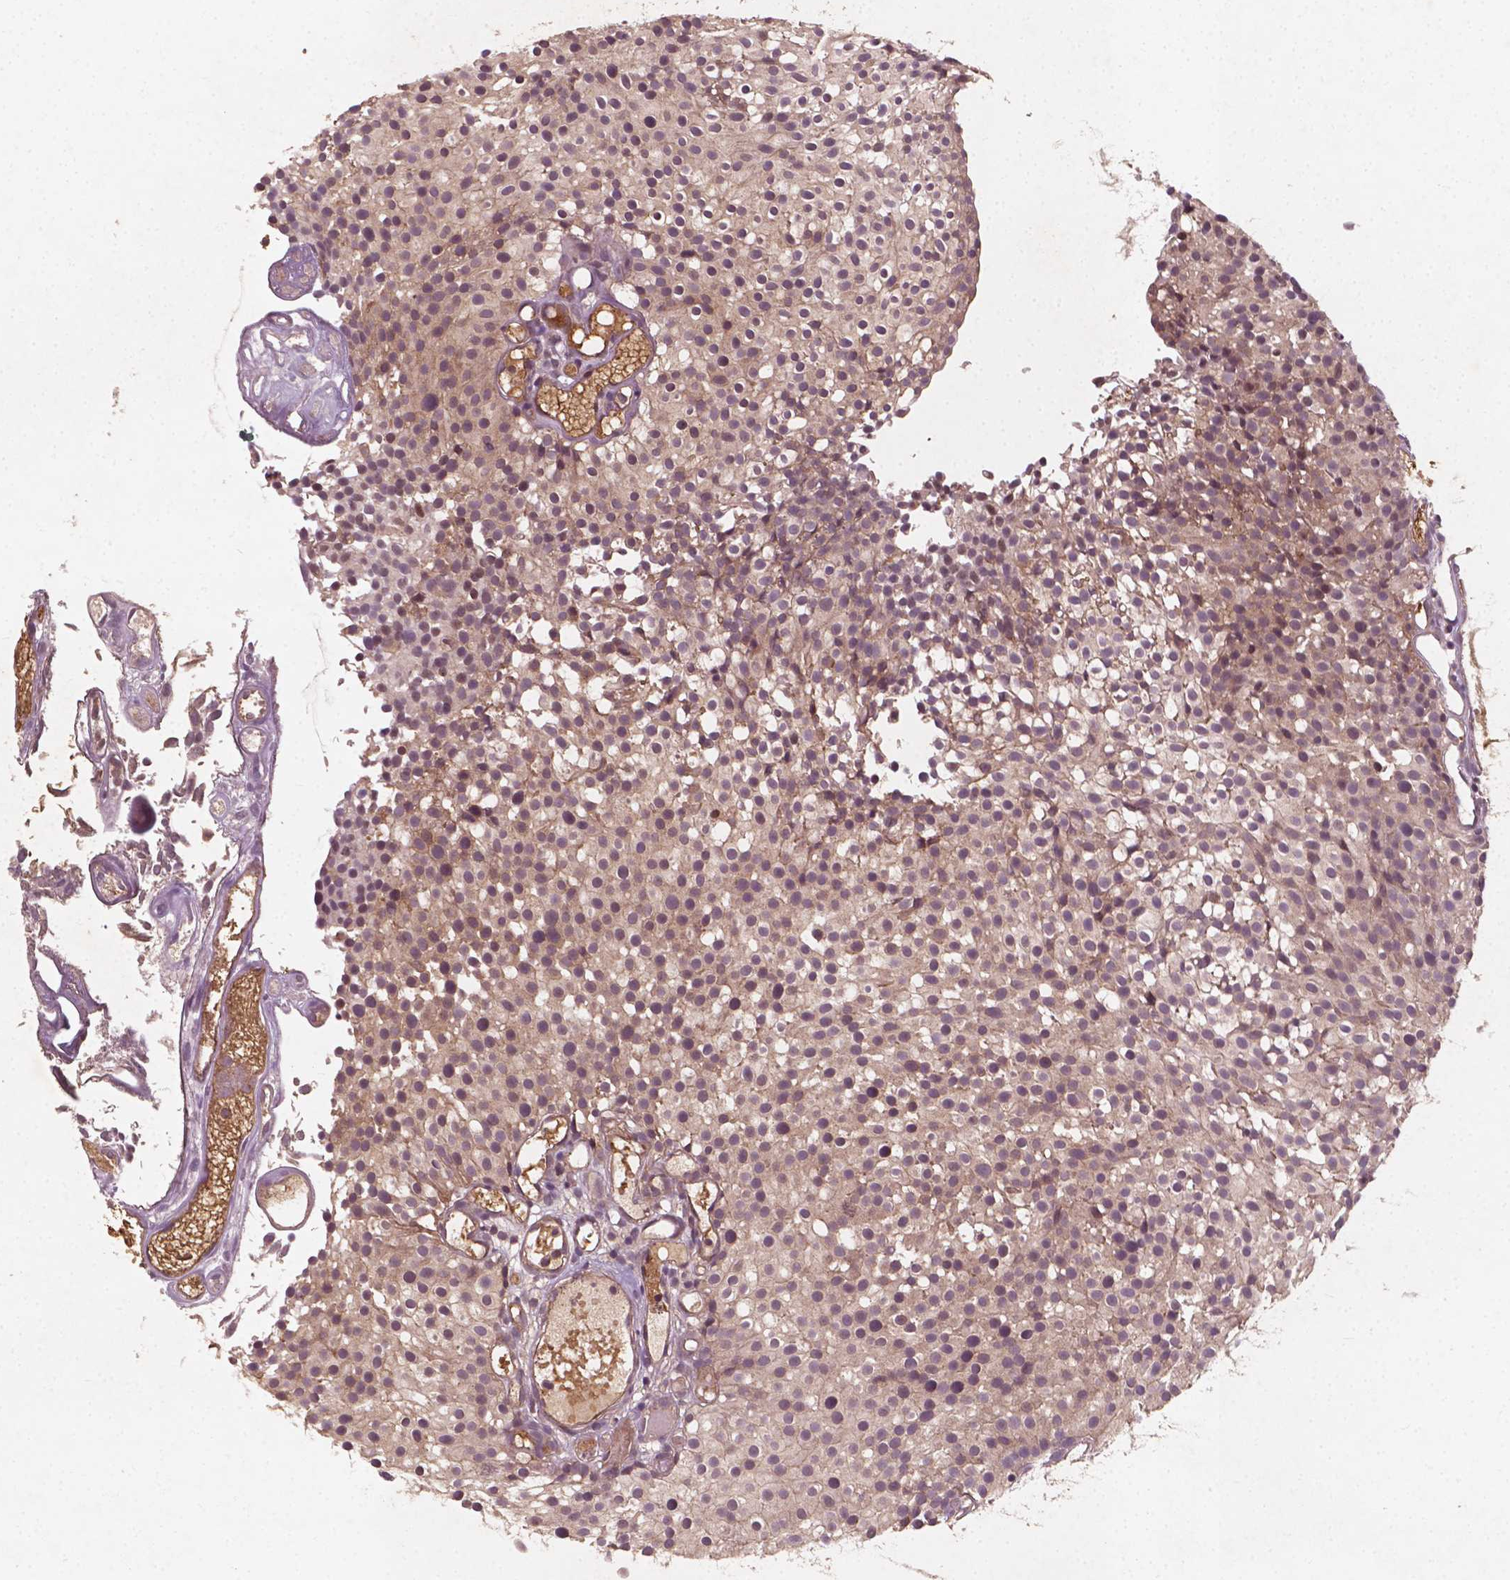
{"staining": {"intensity": "weak", "quantity": "<25%", "location": "cytoplasmic/membranous"}, "tissue": "urothelial cancer", "cell_type": "Tumor cells", "image_type": "cancer", "snomed": [{"axis": "morphology", "description": "Urothelial carcinoma, Low grade"}, {"axis": "topography", "description": "Urinary bladder"}], "caption": "Immunohistochemistry (IHC) of low-grade urothelial carcinoma exhibits no staining in tumor cells. Nuclei are stained in blue.", "gene": "CYFIP2", "patient": {"sex": "male", "age": 63}}